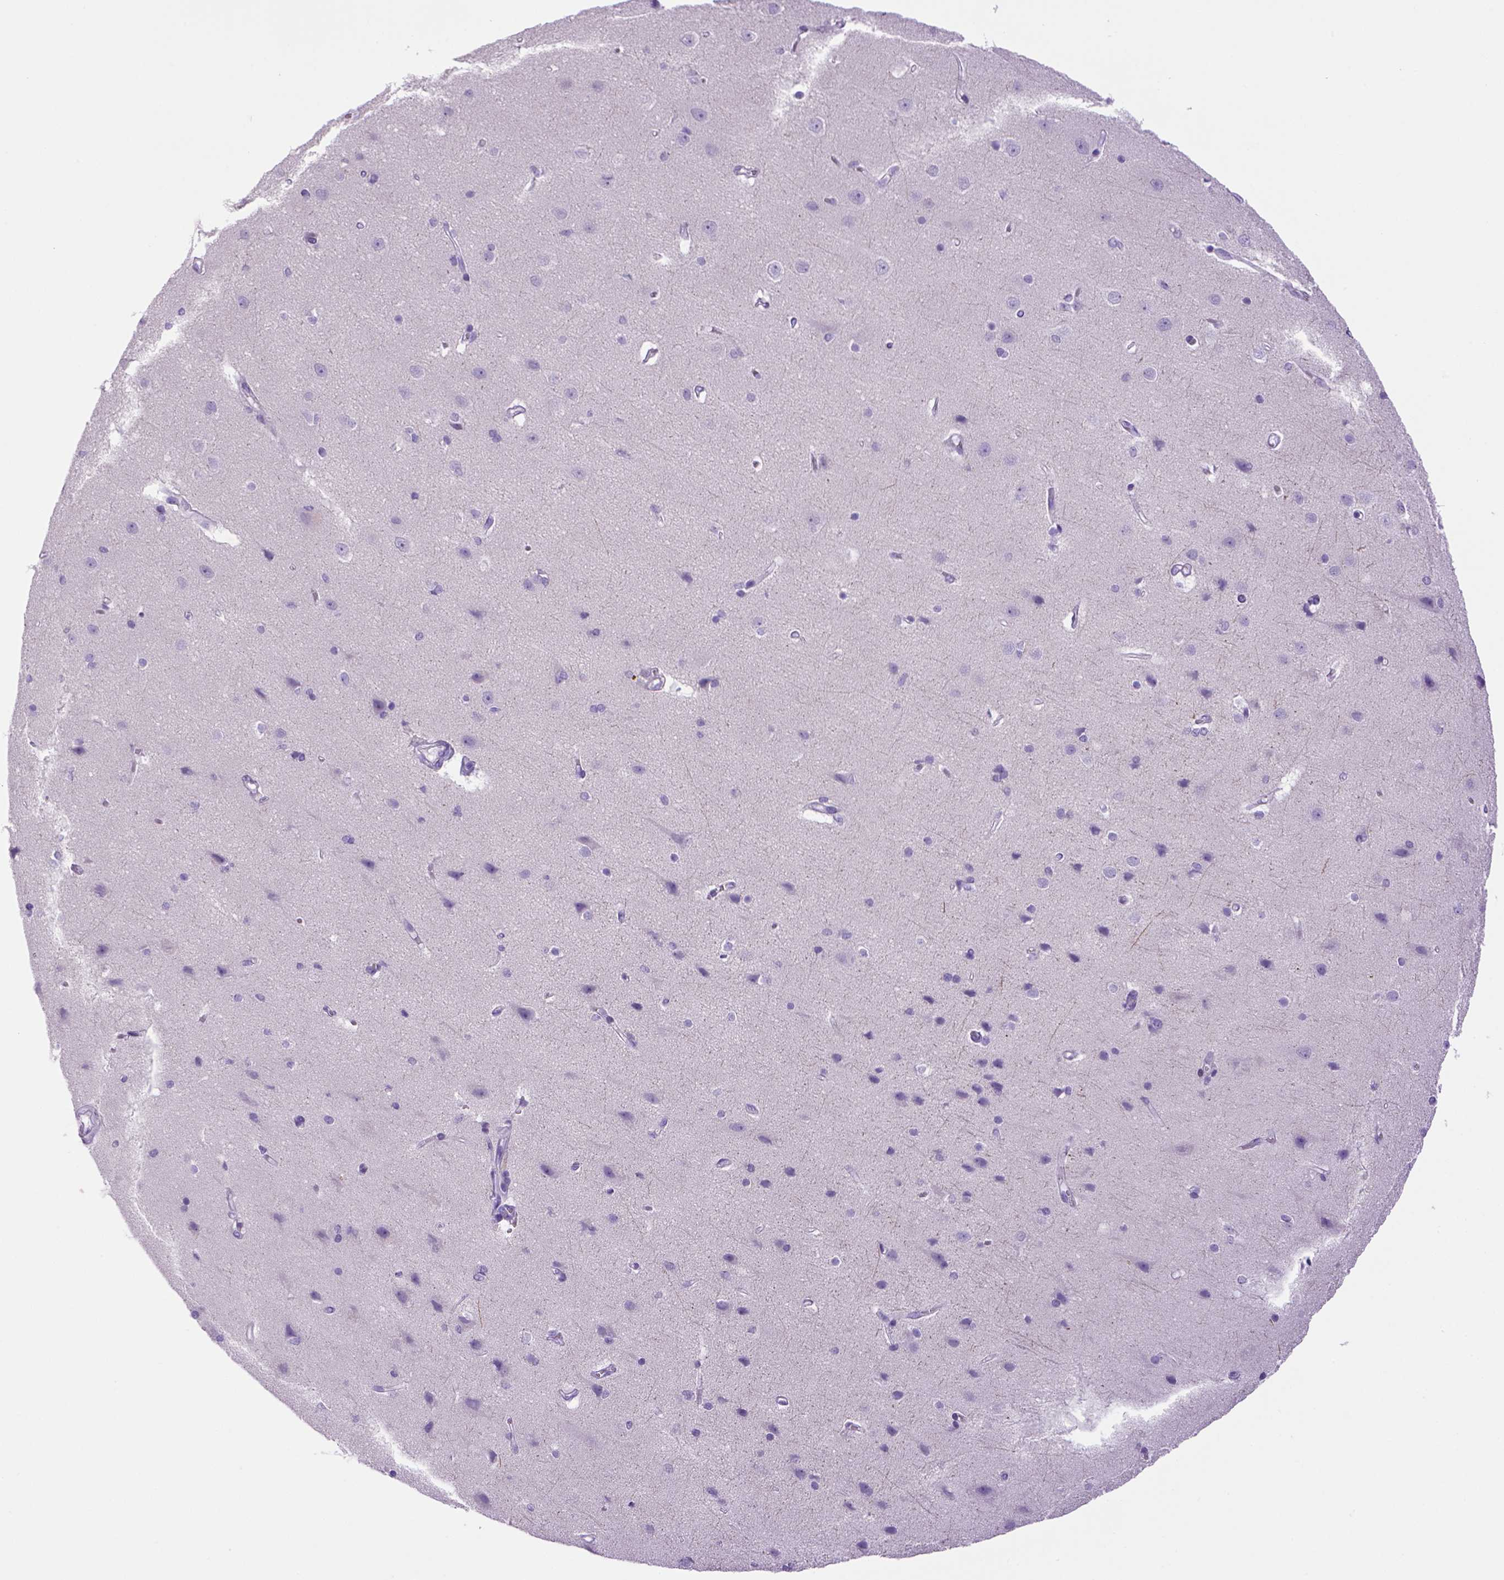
{"staining": {"intensity": "negative", "quantity": "none", "location": "none"}, "tissue": "cerebral cortex", "cell_type": "Endothelial cells", "image_type": "normal", "snomed": [{"axis": "morphology", "description": "Normal tissue, NOS"}, {"axis": "topography", "description": "Cerebral cortex"}], "caption": "Immunohistochemical staining of benign cerebral cortex exhibits no significant expression in endothelial cells. (Stains: DAB IHC with hematoxylin counter stain, Microscopy: brightfield microscopy at high magnification).", "gene": "SGCG", "patient": {"sex": "male", "age": 37}}